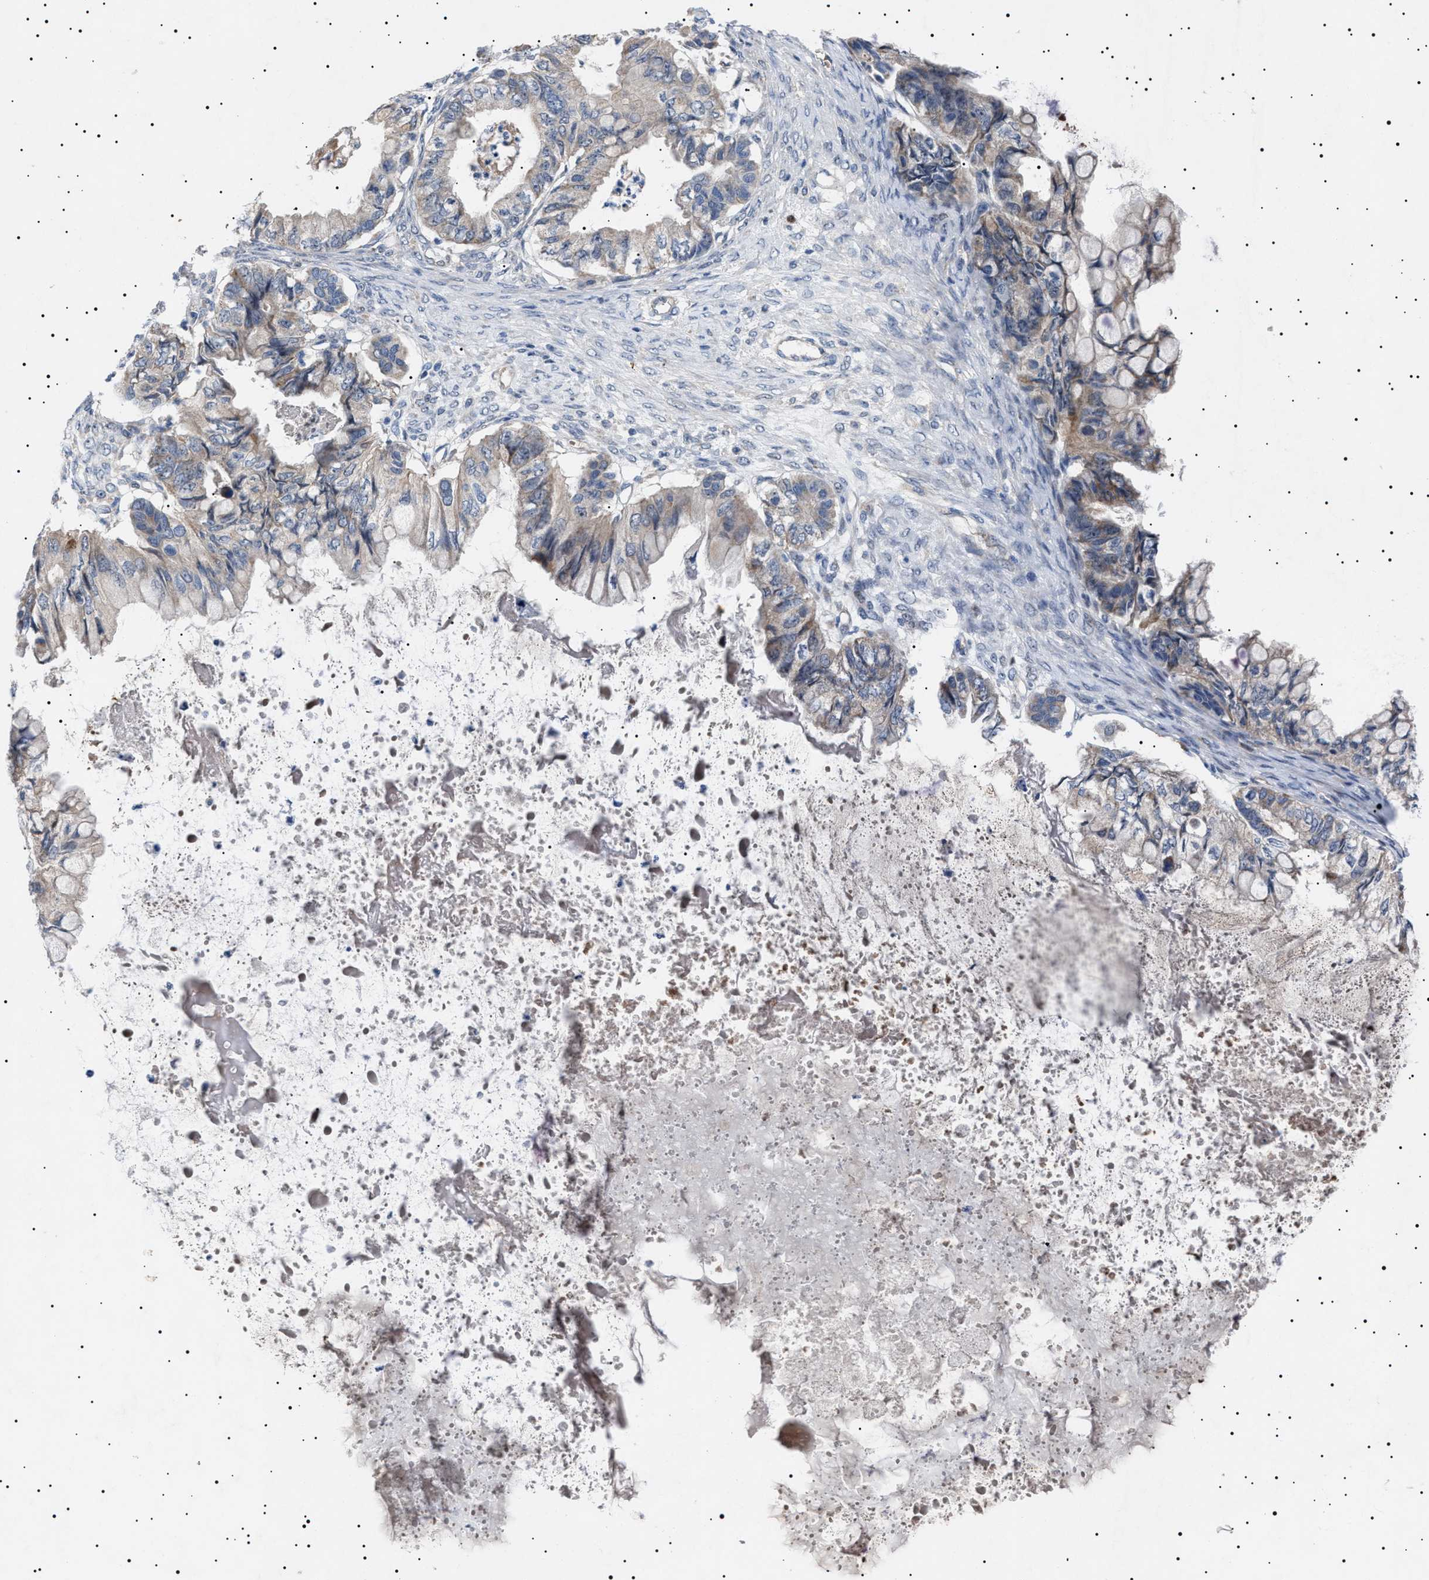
{"staining": {"intensity": "weak", "quantity": "25%-75%", "location": "cytoplasmic/membranous"}, "tissue": "ovarian cancer", "cell_type": "Tumor cells", "image_type": "cancer", "snomed": [{"axis": "morphology", "description": "Cystadenocarcinoma, mucinous, NOS"}, {"axis": "topography", "description": "Ovary"}], "caption": "Ovarian mucinous cystadenocarcinoma stained for a protein (brown) shows weak cytoplasmic/membranous positive positivity in approximately 25%-75% of tumor cells.", "gene": "PTRH1", "patient": {"sex": "female", "age": 80}}